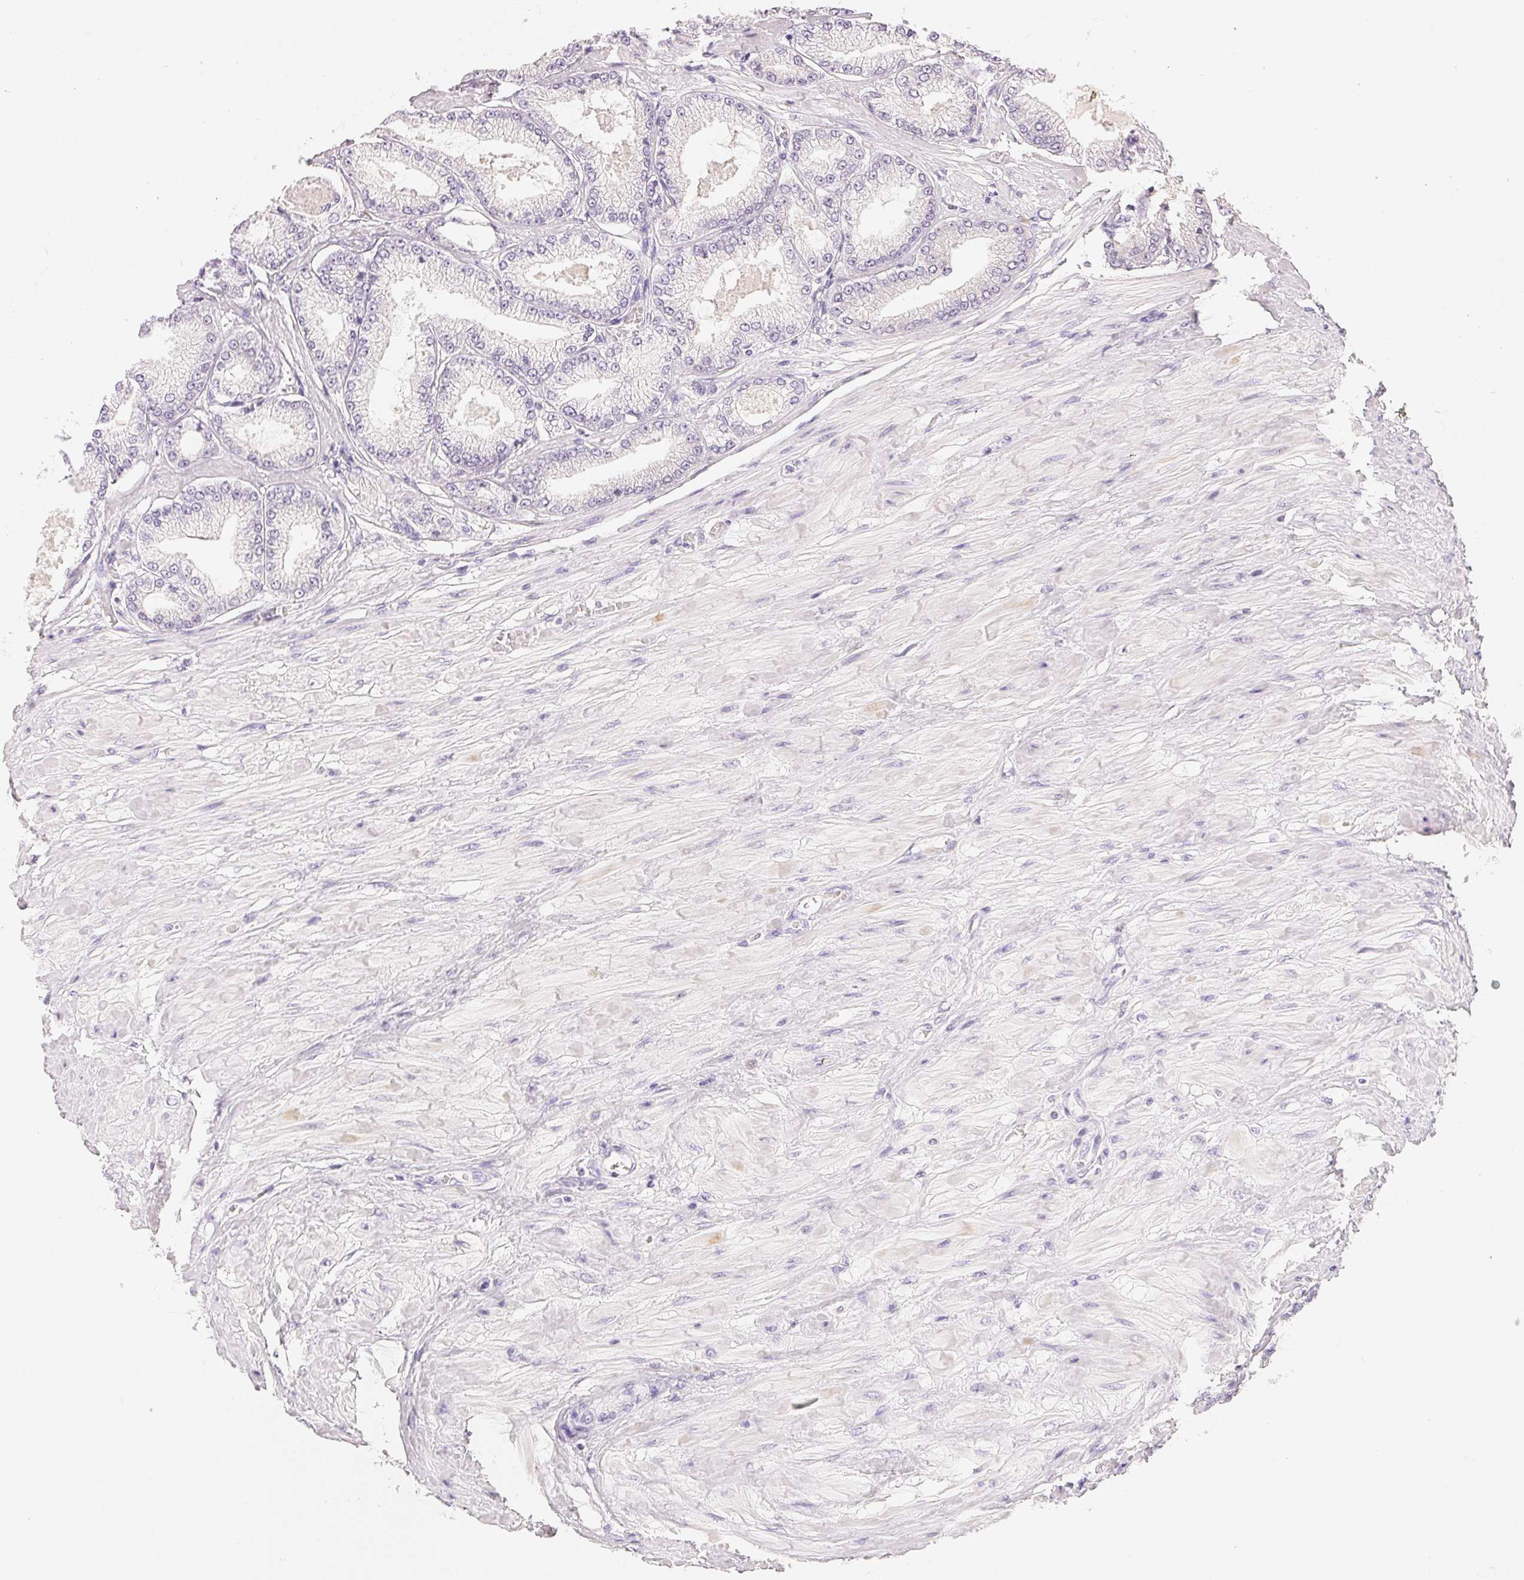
{"staining": {"intensity": "negative", "quantity": "none", "location": "none"}, "tissue": "prostate cancer", "cell_type": "Tumor cells", "image_type": "cancer", "snomed": [{"axis": "morphology", "description": "Adenocarcinoma, Low grade"}, {"axis": "topography", "description": "Prostate"}], "caption": "Immunohistochemistry of human prostate cancer (low-grade adenocarcinoma) reveals no positivity in tumor cells.", "gene": "SFTPD", "patient": {"sex": "male", "age": 55}}